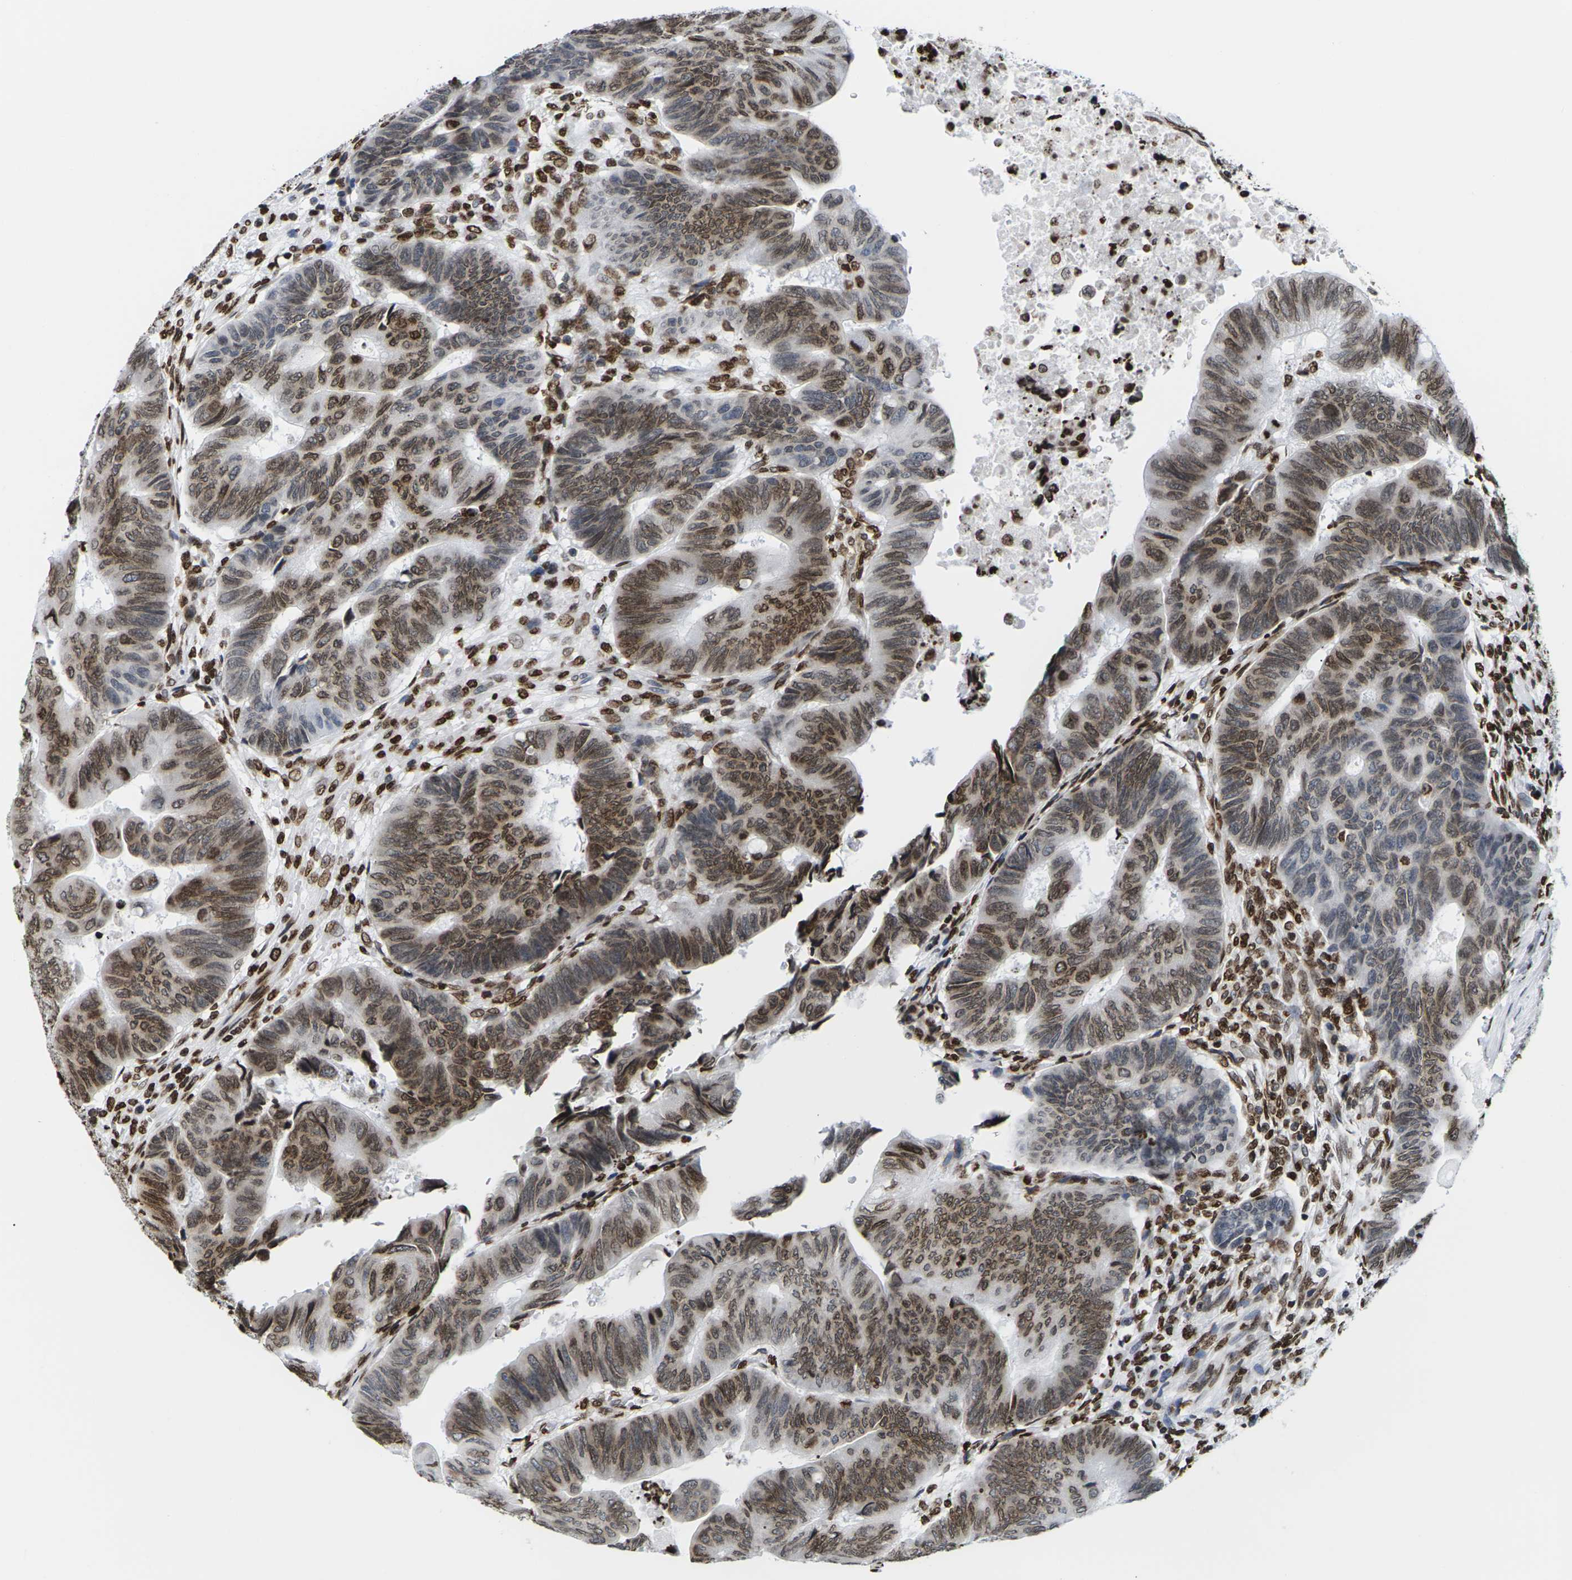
{"staining": {"intensity": "moderate", "quantity": ">75%", "location": "cytoplasmic/membranous,nuclear"}, "tissue": "colorectal cancer", "cell_type": "Tumor cells", "image_type": "cancer", "snomed": [{"axis": "morphology", "description": "Normal tissue, NOS"}, {"axis": "morphology", "description": "Adenocarcinoma, NOS"}, {"axis": "topography", "description": "Rectum"}, {"axis": "topography", "description": "Peripheral nerve tissue"}], "caption": "An IHC photomicrograph of tumor tissue is shown. Protein staining in brown labels moderate cytoplasmic/membranous and nuclear positivity in adenocarcinoma (colorectal) within tumor cells.", "gene": "H2AC21", "patient": {"sex": "male", "age": 92}}